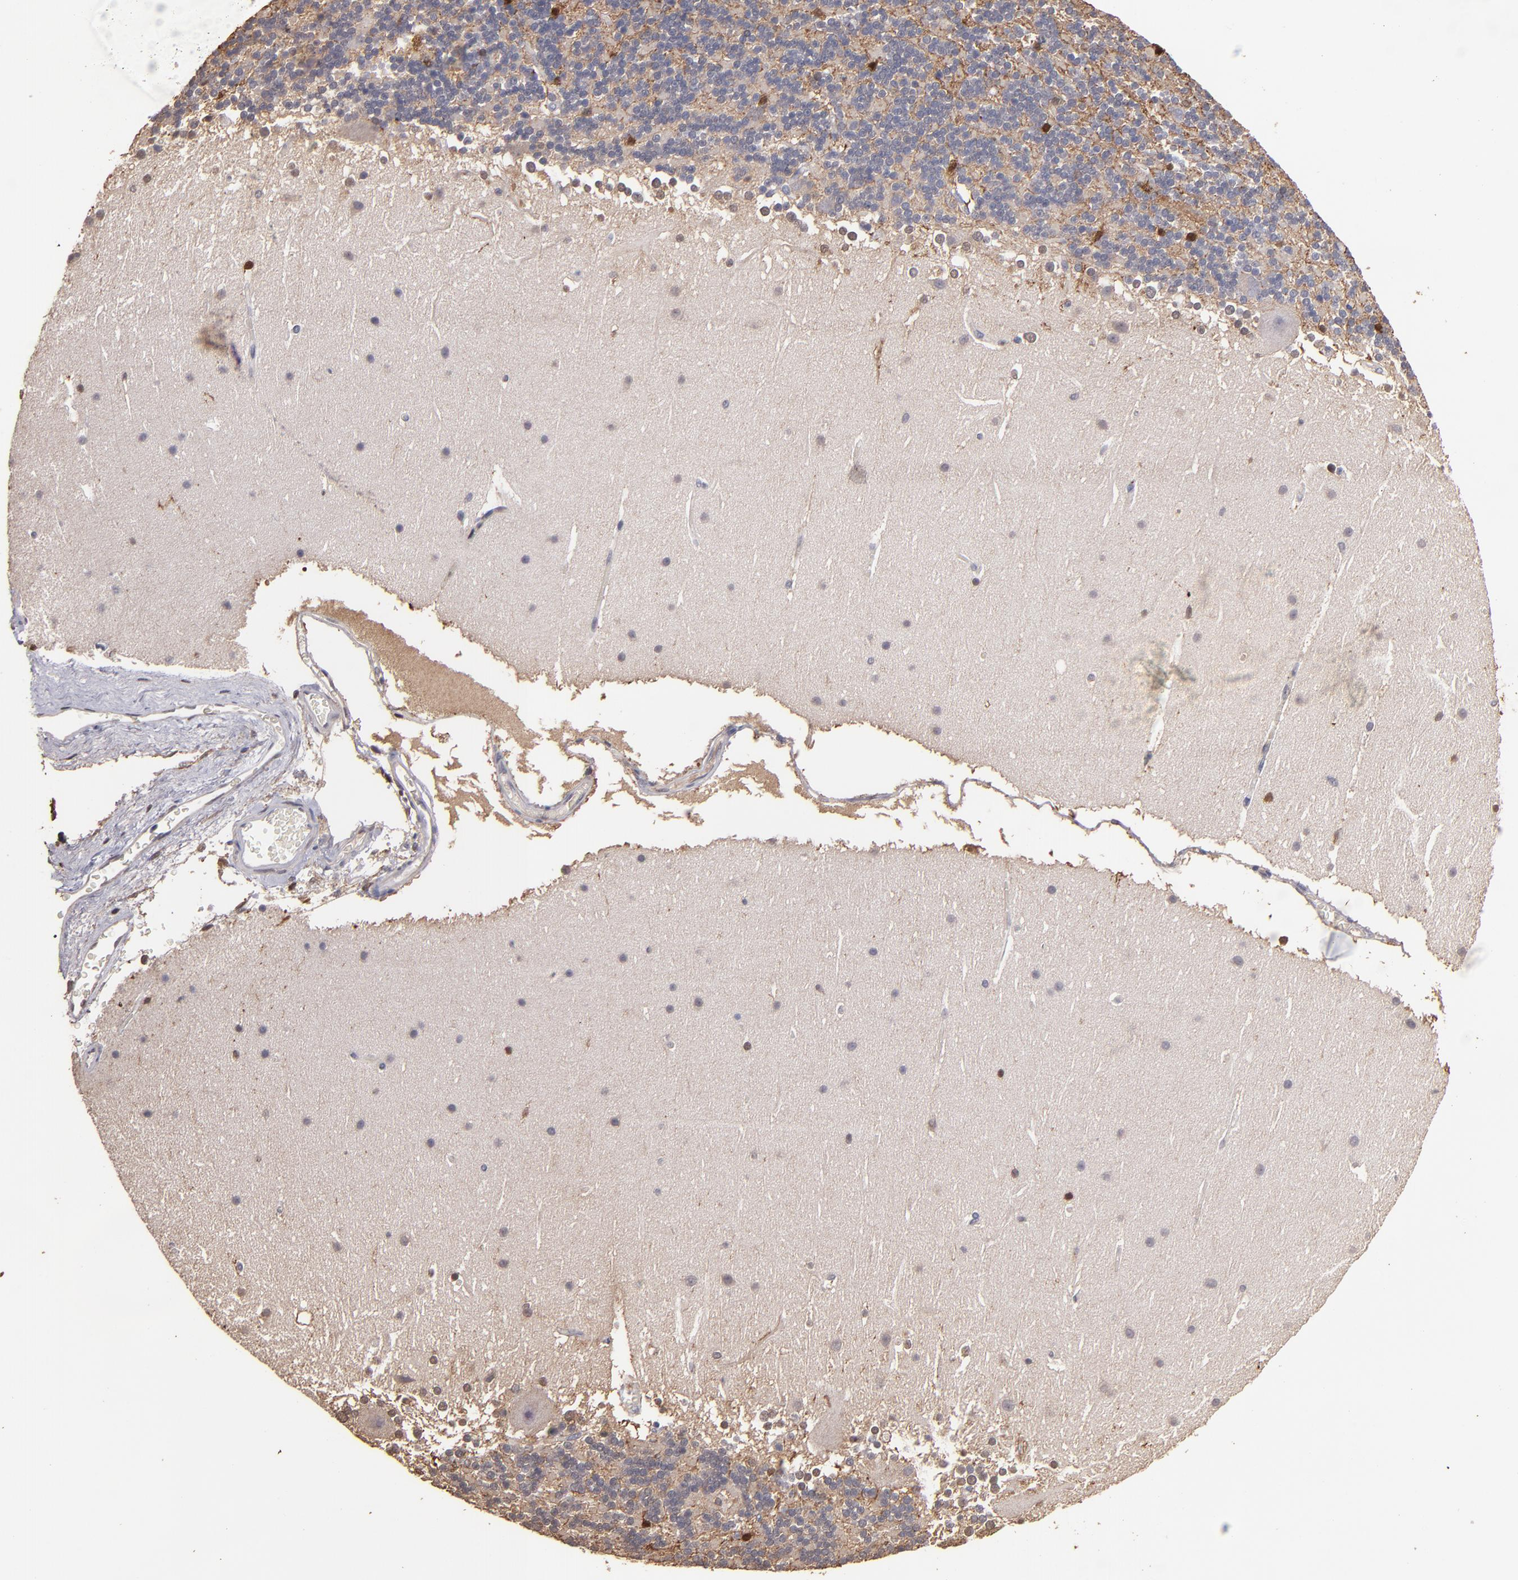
{"staining": {"intensity": "negative", "quantity": "none", "location": "none"}, "tissue": "cerebellum", "cell_type": "Cells in granular layer", "image_type": "normal", "snomed": [{"axis": "morphology", "description": "Normal tissue, NOS"}, {"axis": "topography", "description": "Cerebellum"}], "caption": "Cerebellum stained for a protein using immunohistochemistry (IHC) displays no positivity cells in granular layer.", "gene": "S100A1", "patient": {"sex": "female", "age": 19}}